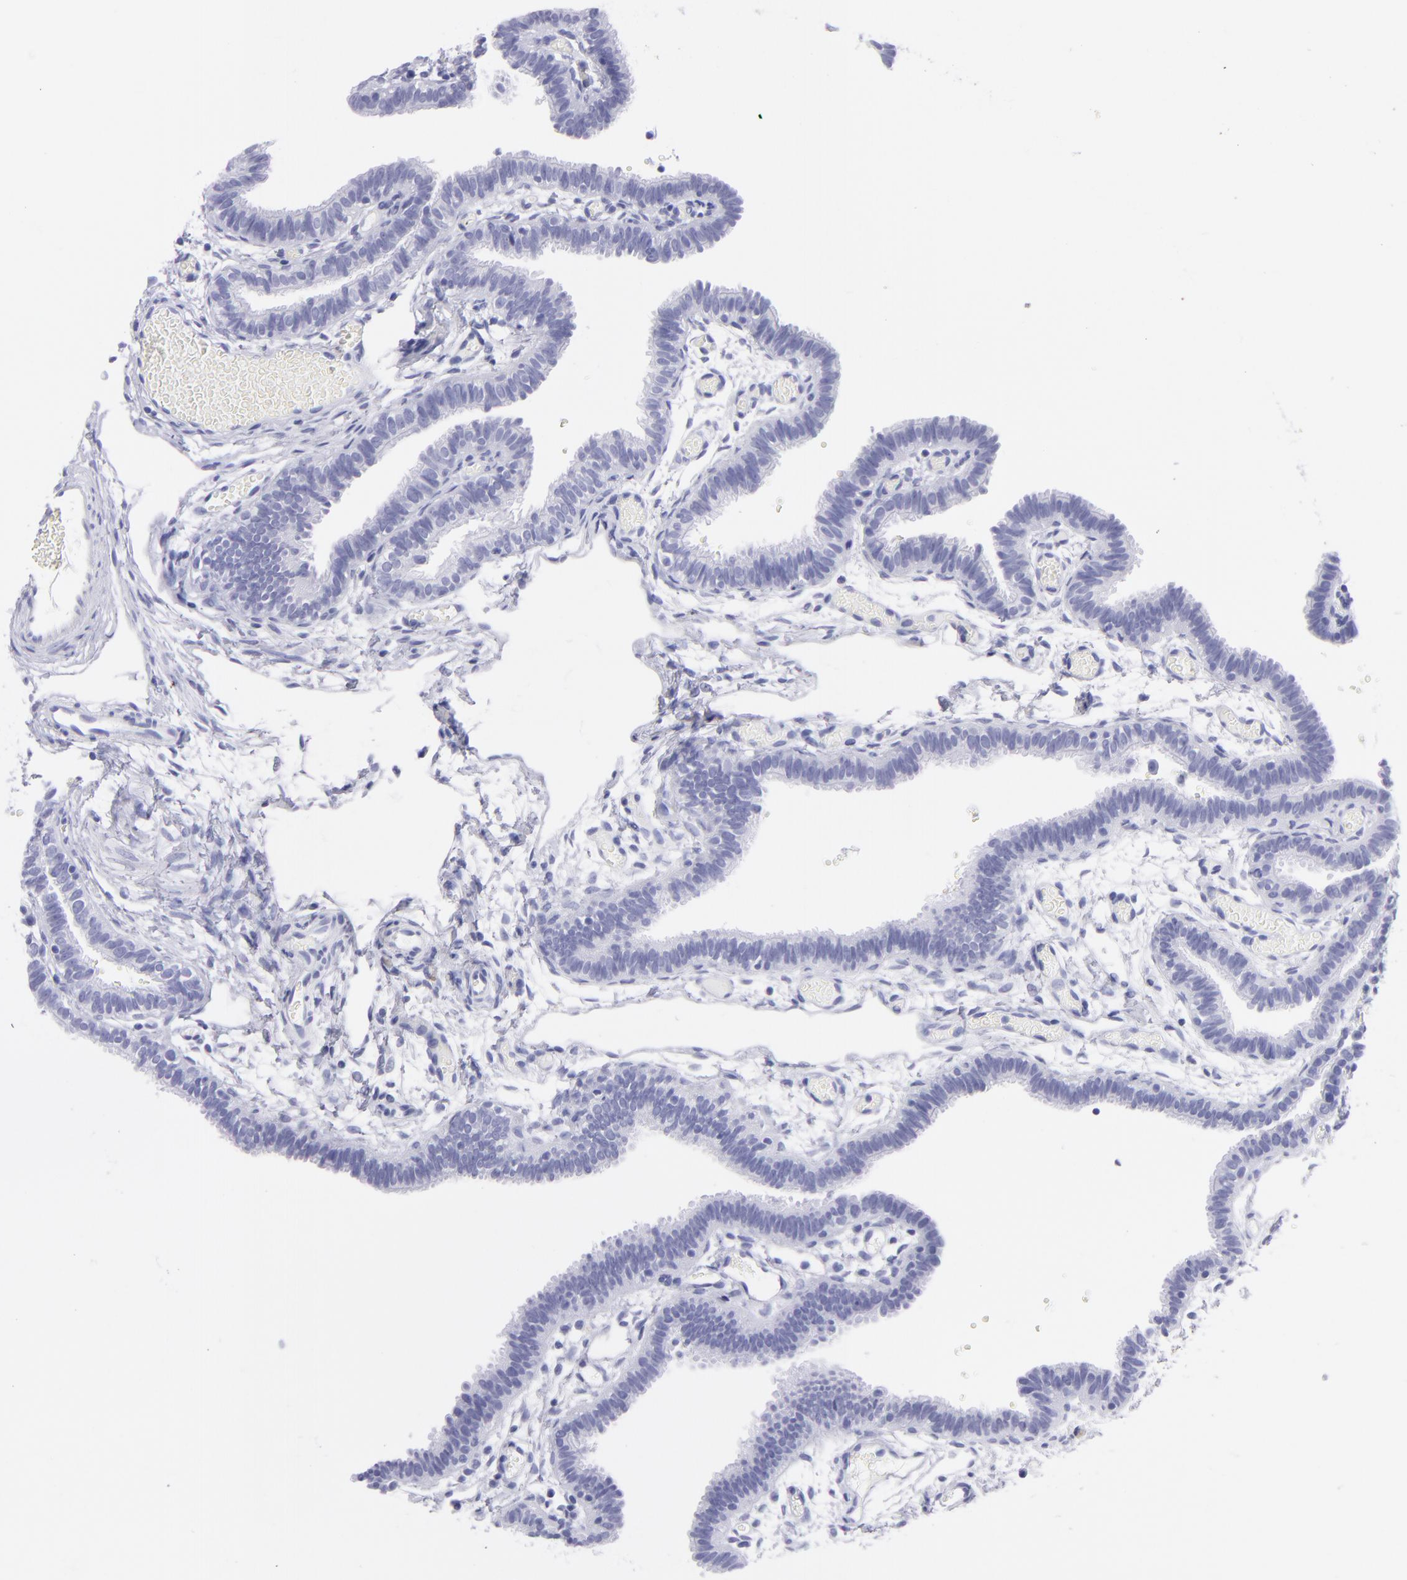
{"staining": {"intensity": "negative", "quantity": "none", "location": "none"}, "tissue": "fallopian tube", "cell_type": "Glandular cells", "image_type": "normal", "snomed": [{"axis": "morphology", "description": "Normal tissue, NOS"}, {"axis": "topography", "description": "Fallopian tube"}], "caption": "This is a micrograph of IHC staining of benign fallopian tube, which shows no positivity in glandular cells. (Stains: DAB (3,3'-diaminobenzidine) immunohistochemistry (IHC) with hematoxylin counter stain, Microscopy: brightfield microscopy at high magnification).", "gene": "PIP", "patient": {"sex": "female", "age": 29}}